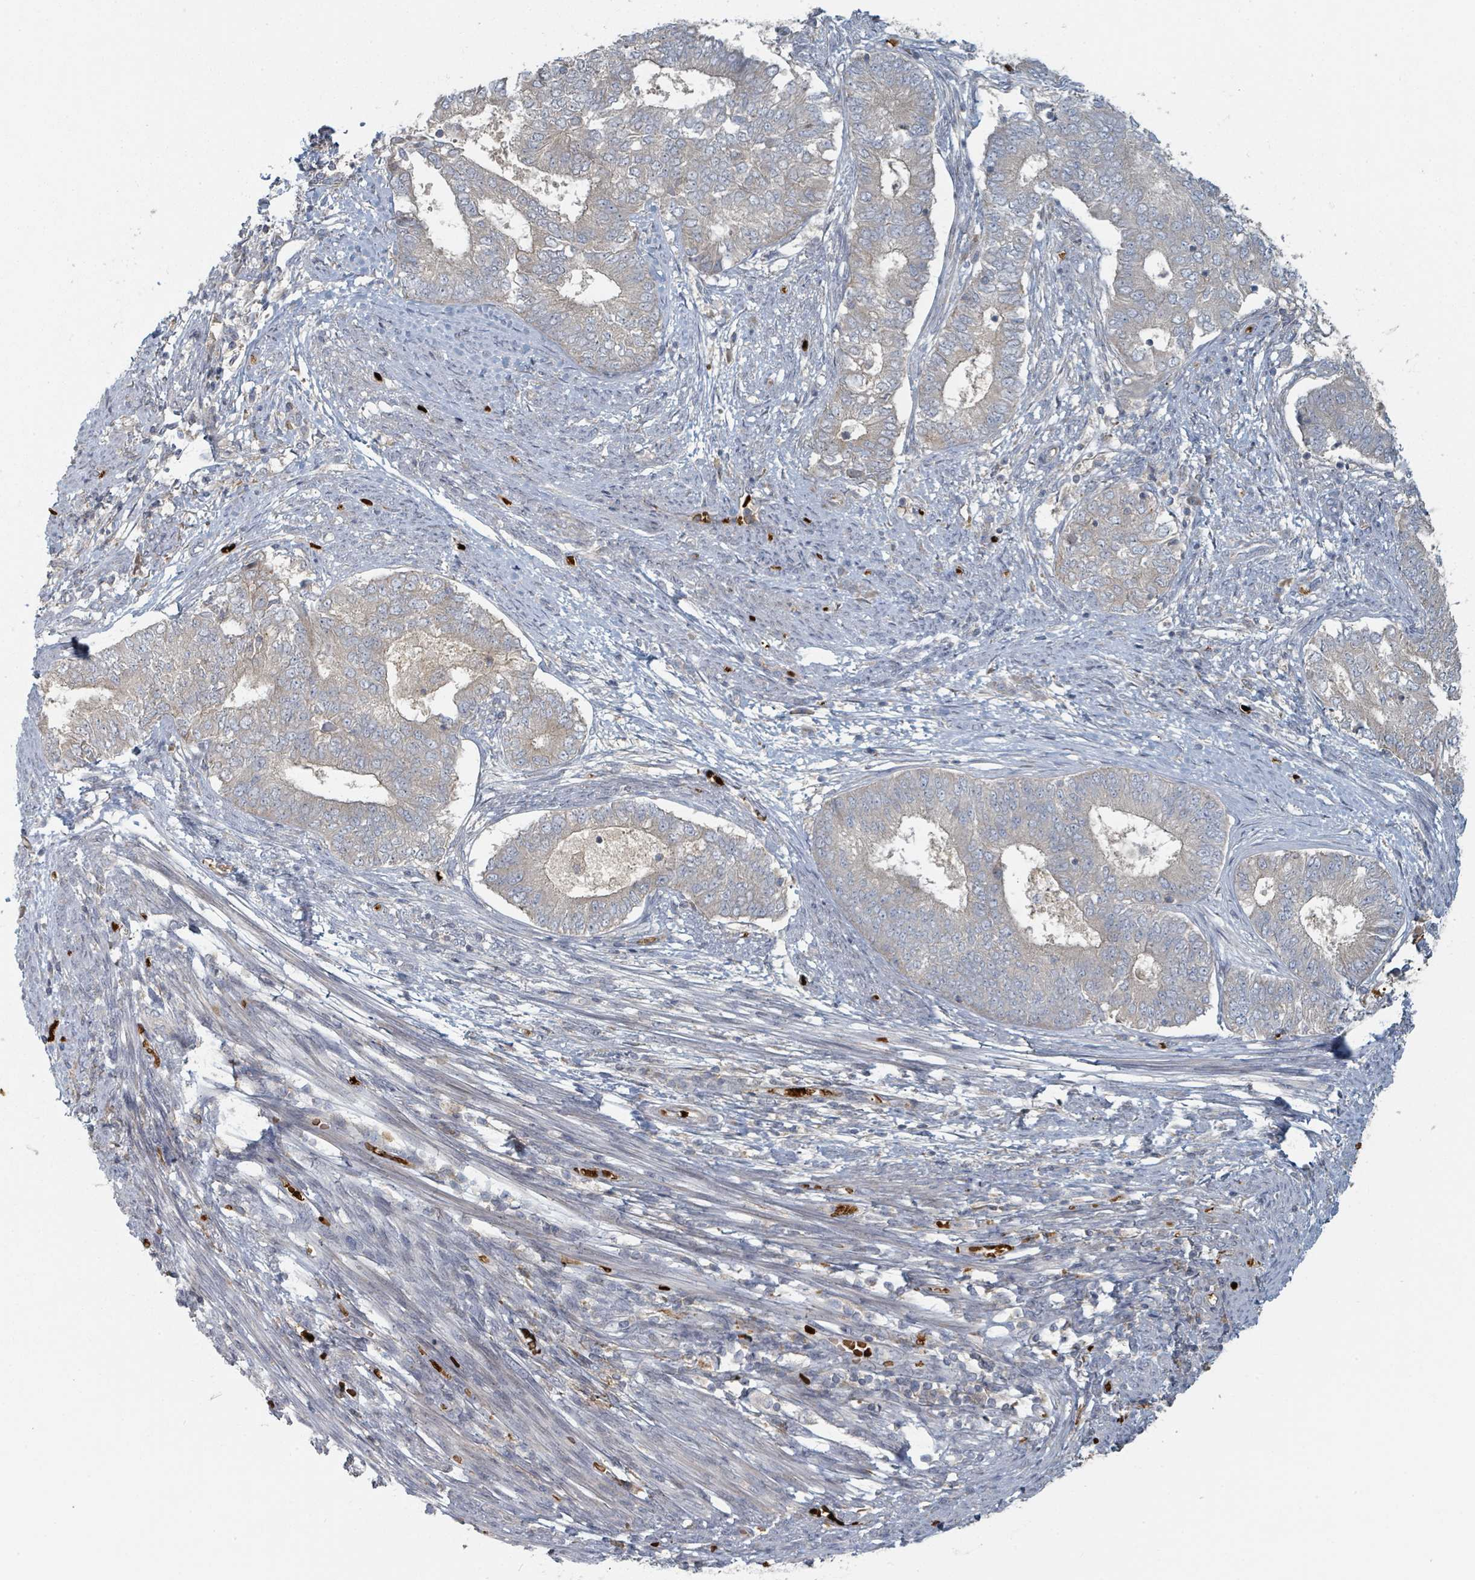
{"staining": {"intensity": "negative", "quantity": "none", "location": "none"}, "tissue": "endometrial cancer", "cell_type": "Tumor cells", "image_type": "cancer", "snomed": [{"axis": "morphology", "description": "Adenocarcinoma, NOS"}, {"axis": "topography", "description": "Endometrium"}], "caption": "Tumor cells show no significant protein positivity in endometrial adenocarcinoma.", "gene": "TRPC4AP", "patient": {"sex": "female", "age": 62}}